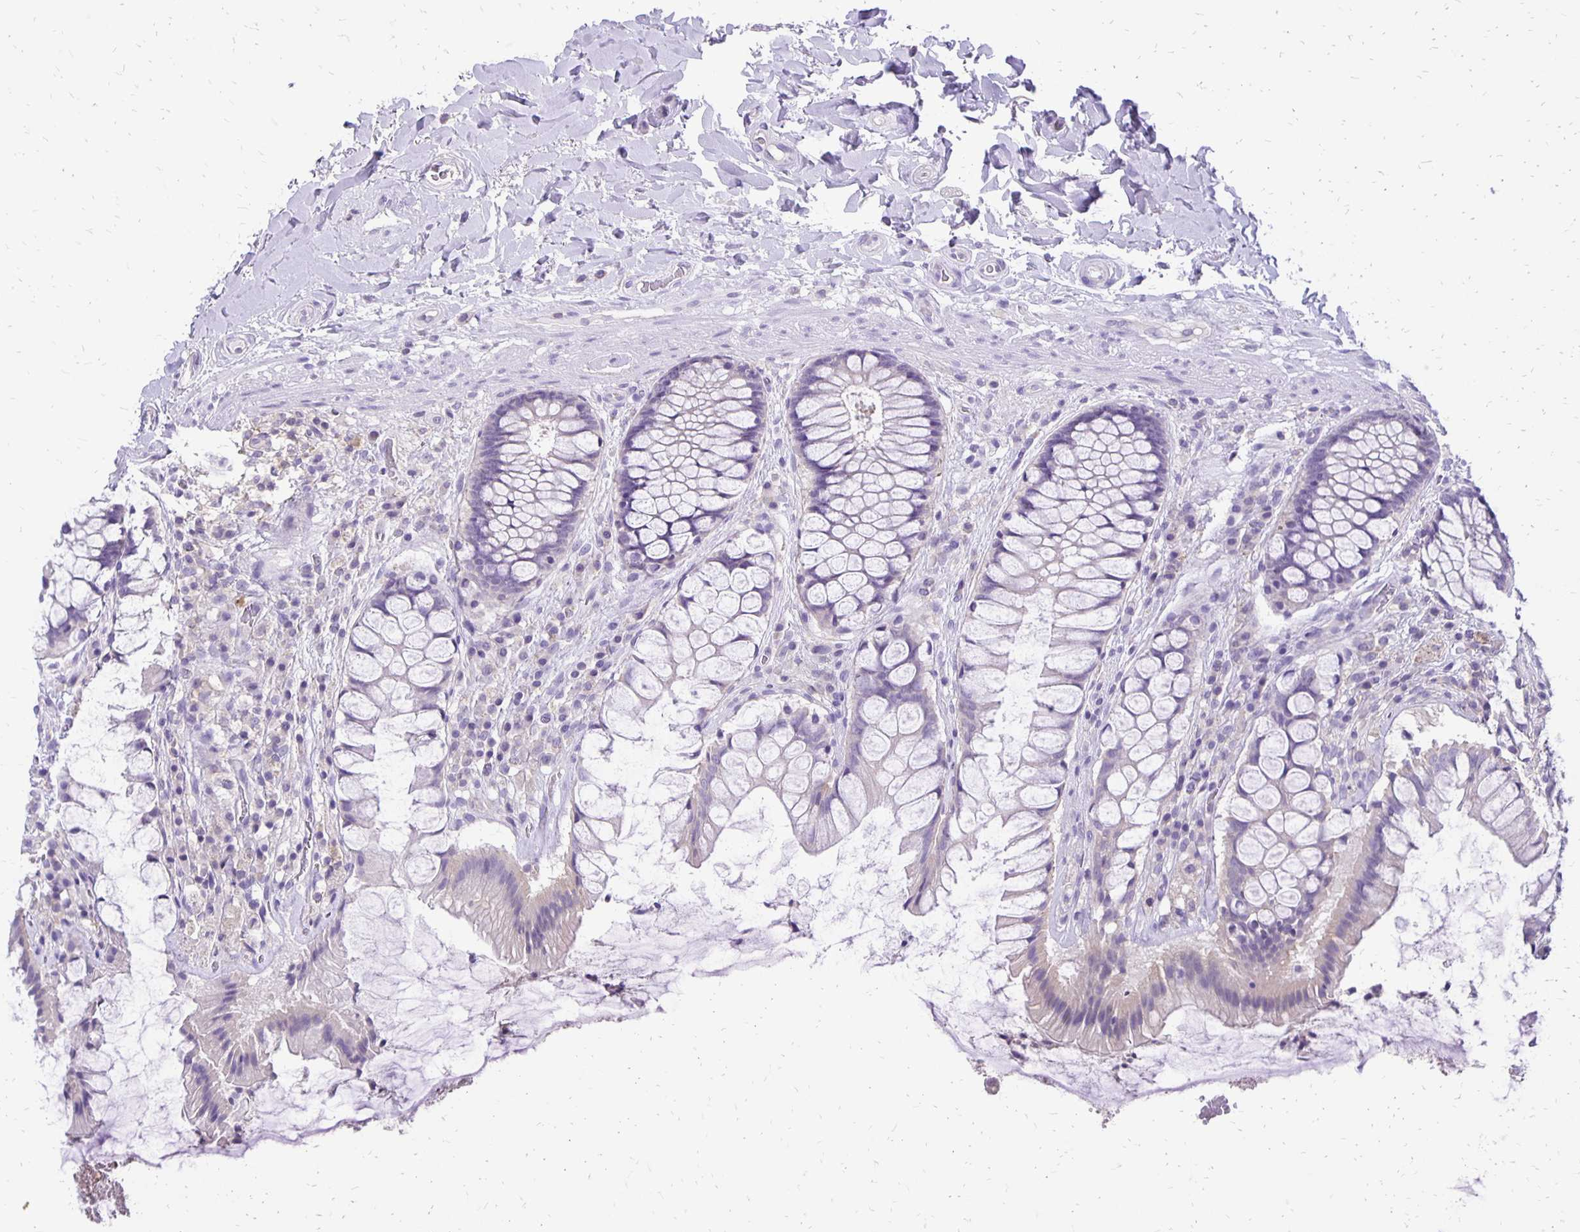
{"staining": {"intensity": "weak", "quantity": "<25%", "location": "cytoplasmic/membranous"}, "tissue": "rectum", "cell_type": "Glandular cells", "image_type": "normal", "snomed": [{"axis": "morphology", "description": "Normal tissue, NOS"}, {"axis": "topography", "description": "Rectum"}], "caption": "Immunohistochemistry photomicrograph of unremarkable rectum: human rectum stained with DAB (3,3'-diaminobenzidine) exhibits no significant protein positivity in glandular cells.", "gene": "ANKRD45", "patient": {"sex": "female", "age": 58}}